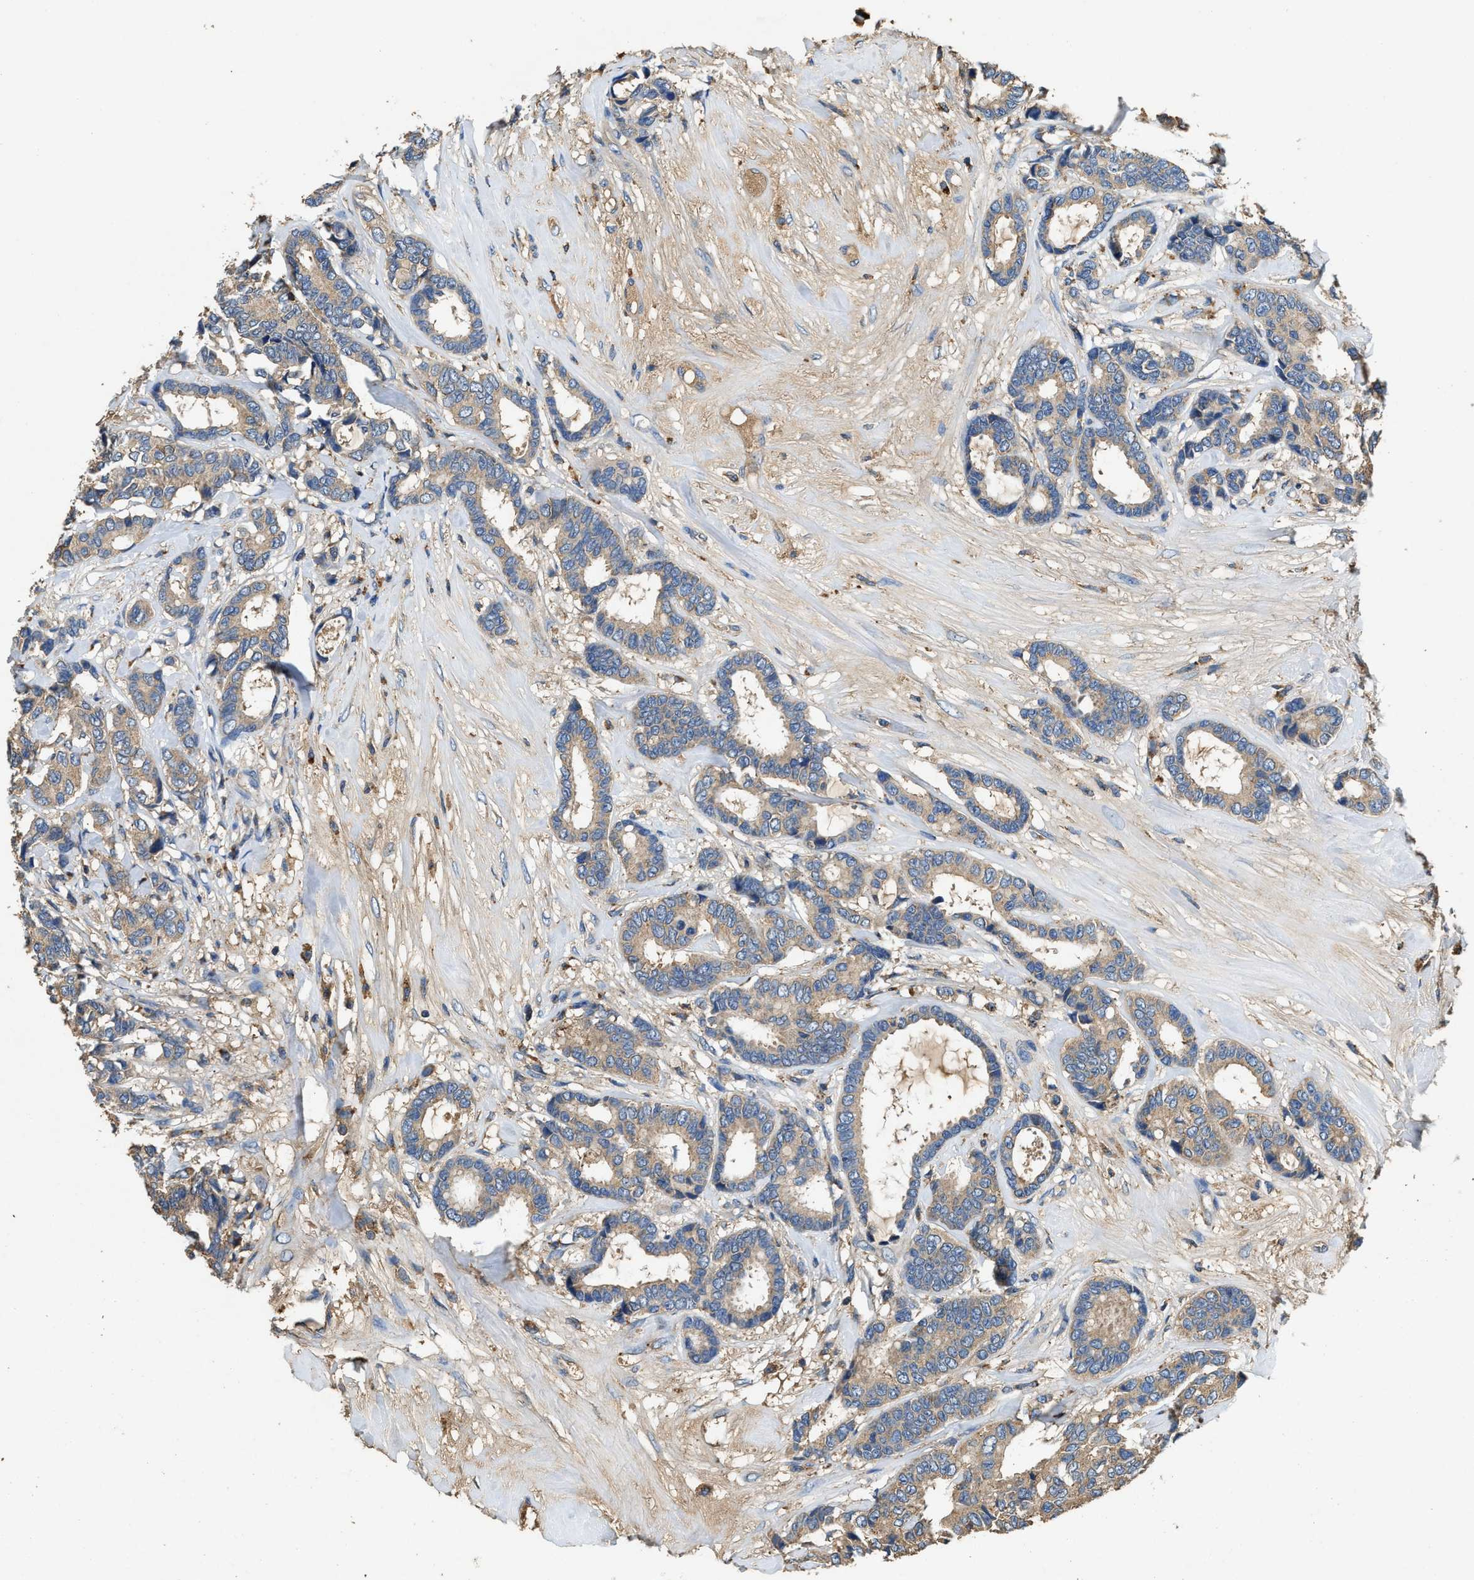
{"staining": {"intensity": "weak", "quantity": ">75%", "location": "cytoplasmic/membranous"}, "tissue": "breast cancer", "cell_type": "Tumor cells", "image_type": "cancer", "snomed": [{"axis": "morphology", "description": "Duct carcinoma"}, {"axis": "topography", "description": "Breast"}], "caption": "Immunohistochemistry (IHC) photomicrograph of human breast cancer (infiltrating ductal carcinoma) stained for a protein (brown), which shows low levels of weak cytoplasmic/membranous staining in approximately >75% of tumor cells.", "gene": "BLOC1S1", "patient": {"sex": "female", "age": 87}}